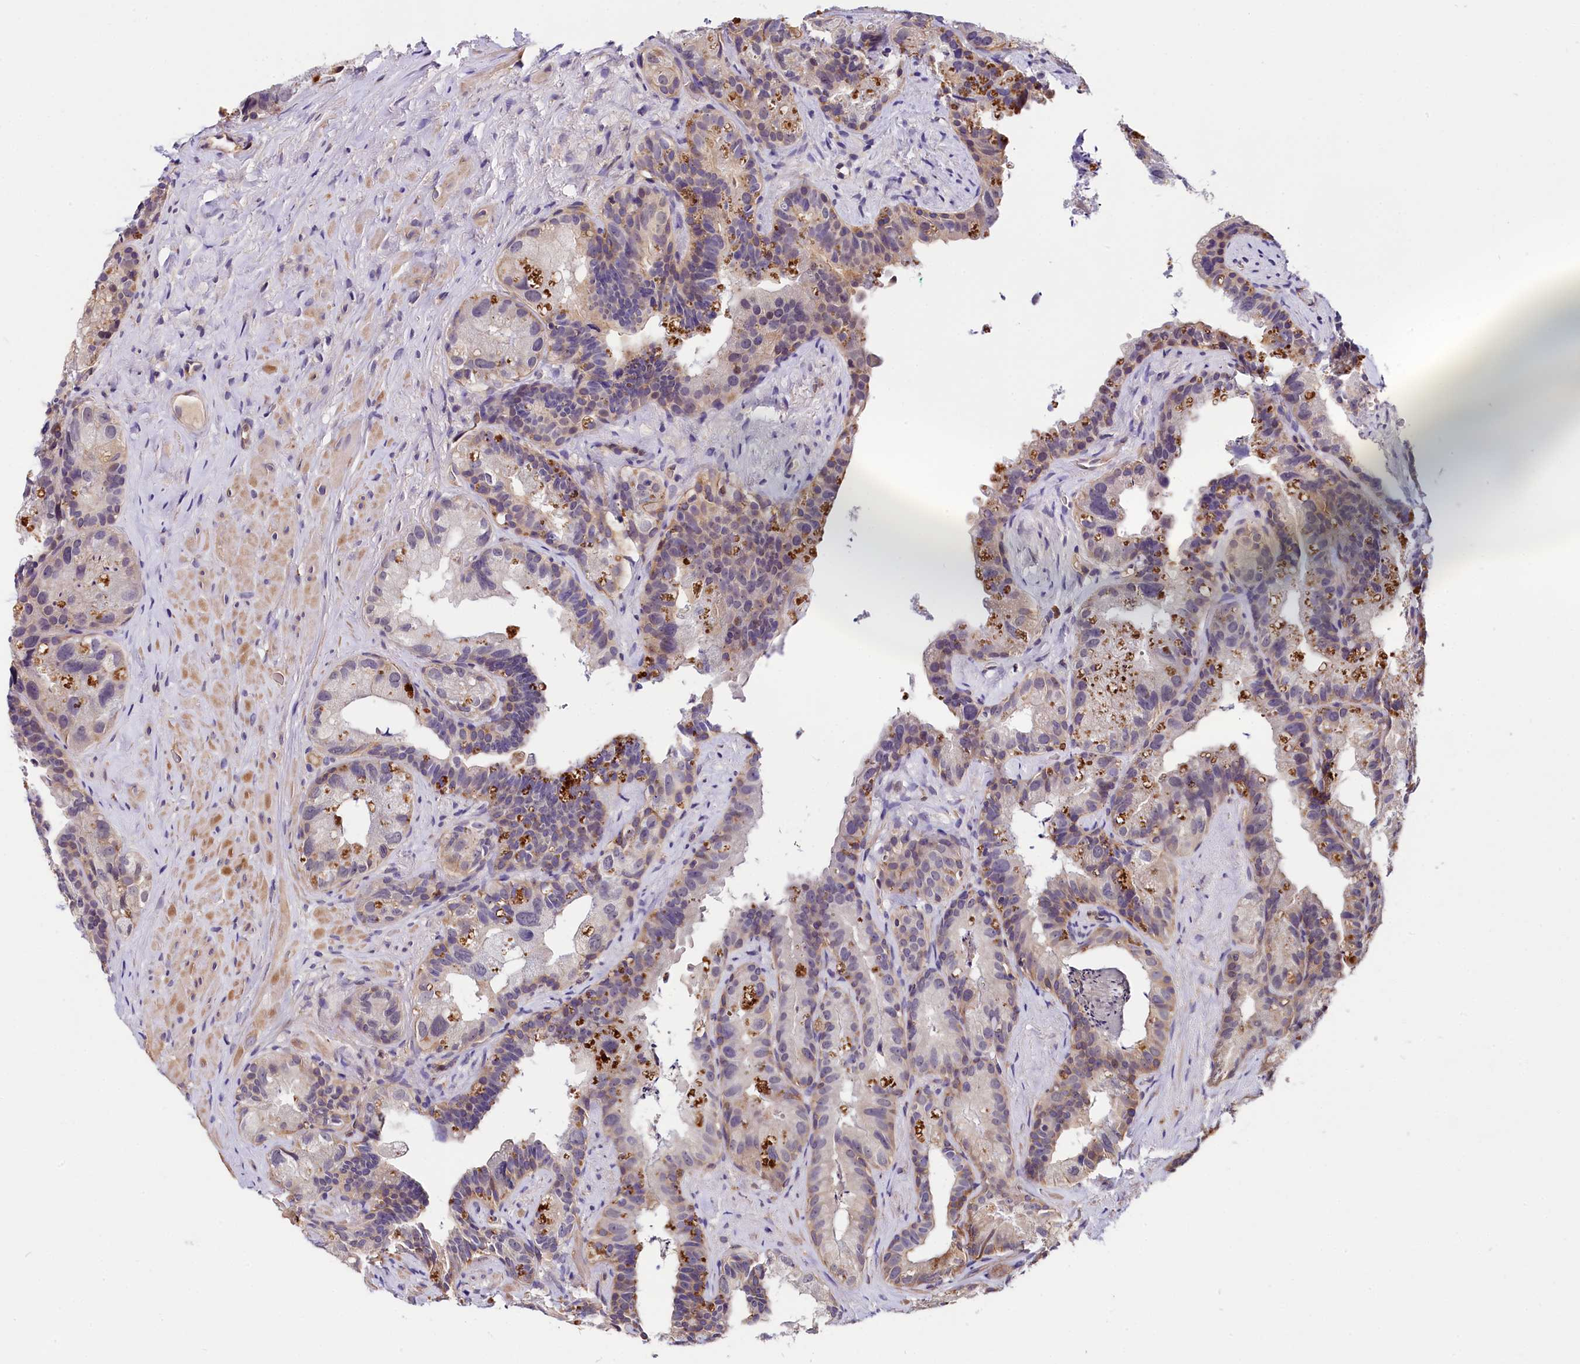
{"staining": {"intensity": "negative", "quantity": "none", "location": "none"}, "tissue": "prostate cancer", "cell_type": "Tumor cells", "image_type": "cancer", "snomed": [{"axis": "morphology", "description": "Normal tissue, NOS"}, {"axis": "morphology", "description": "Adenocarcinoma, Low grade"}, {"axis": "topography", "description": "Prostate"}], "caption": "Tumor cells are negative for brown protein staining in prostate cancer.", "gene": "OAS3", "patient": {"sex": "male", "age": 72}}